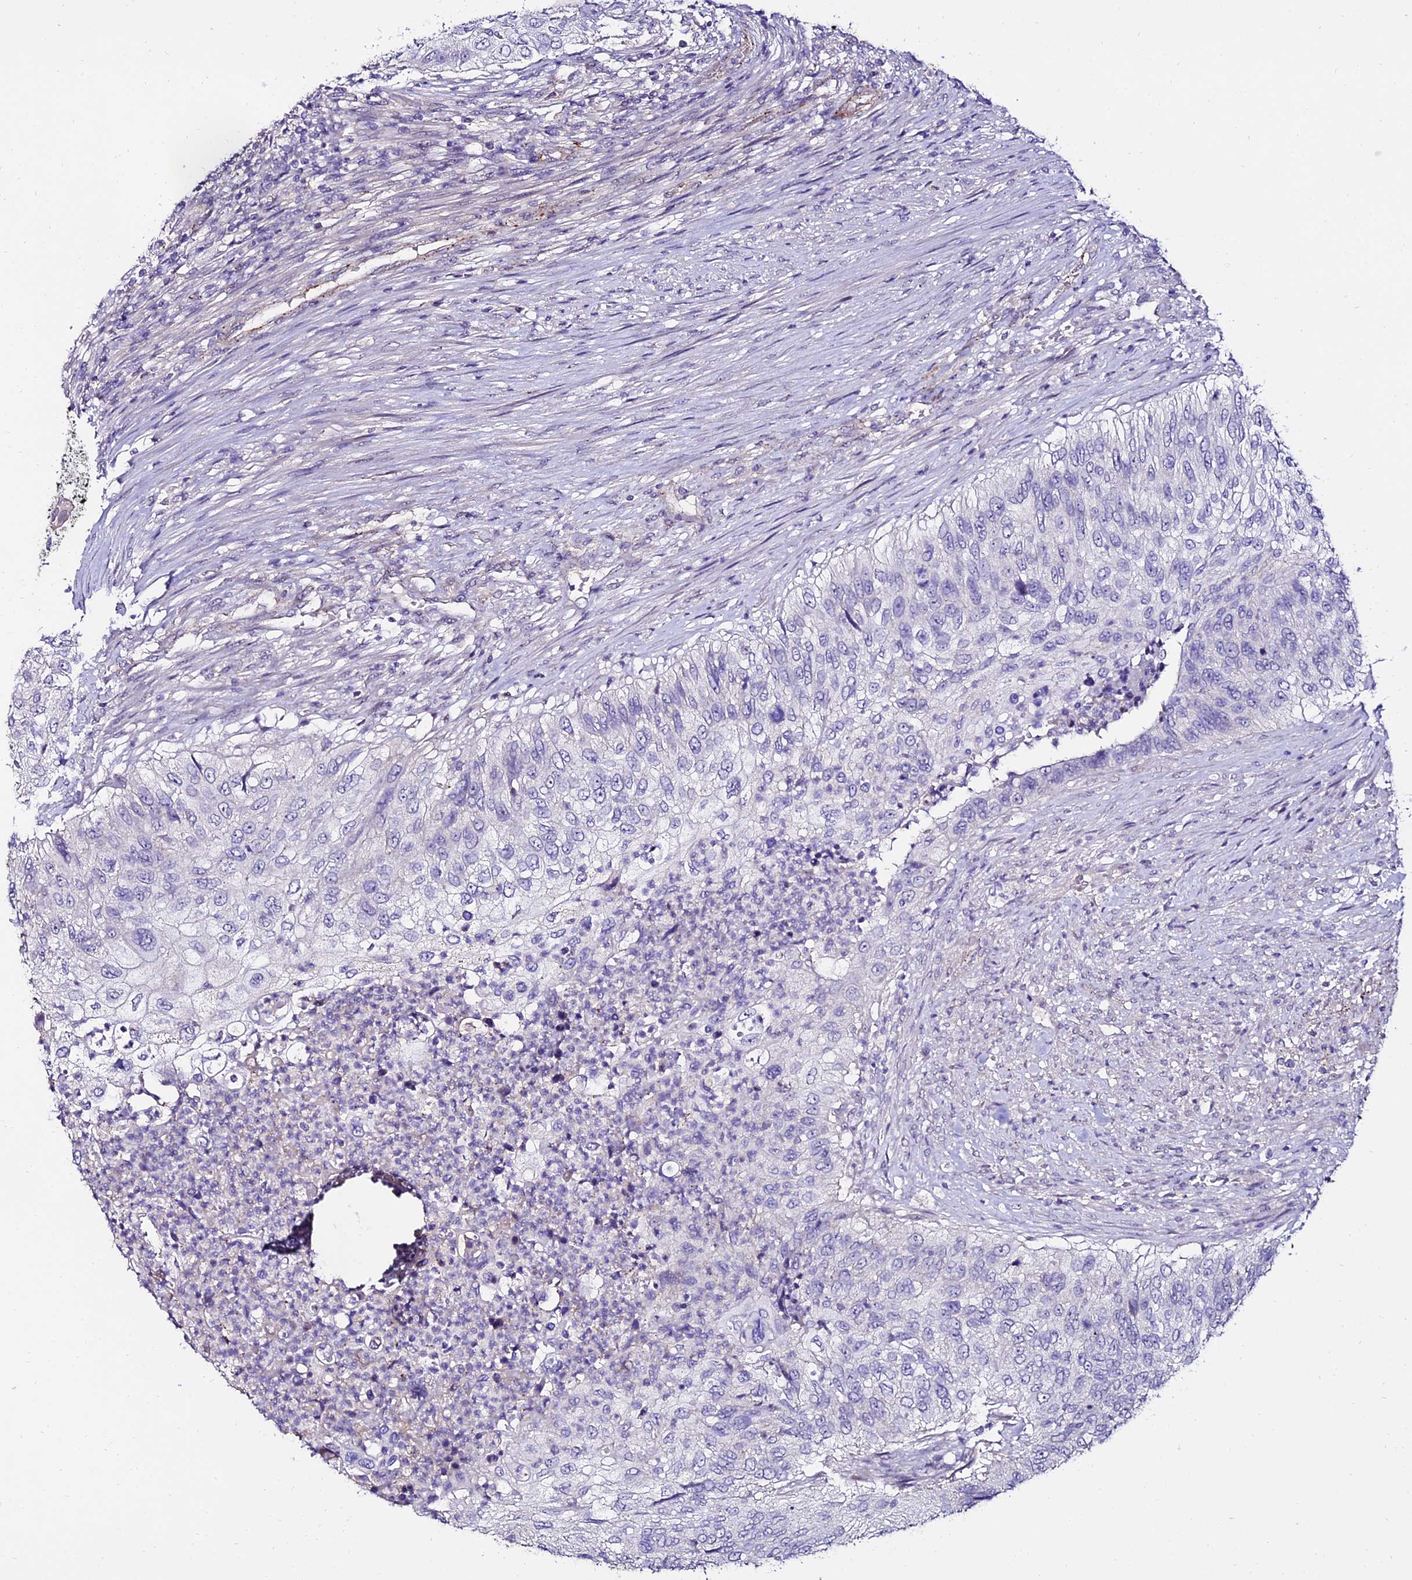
{"staining": {"intensity": "negative", "quantity": "none", "location": "none"}, "tissue": "urothelial cancer", "cell_type": "Tumor cells", "image_type": "cancer", "snomed": [{"axis": "morphology", "description": "Urothelial carcinoma, High grade"}, {"axis": "topography", "description": "Urinary bladder"}], "caption": "This is an immunohistochemistry (IHC) photomicrograph of high-grade urothelial carcinoma. There is no expression in tumor cells.", "gene": "ALDH3B2", "patient": {"sex": "female", "age": 60}}